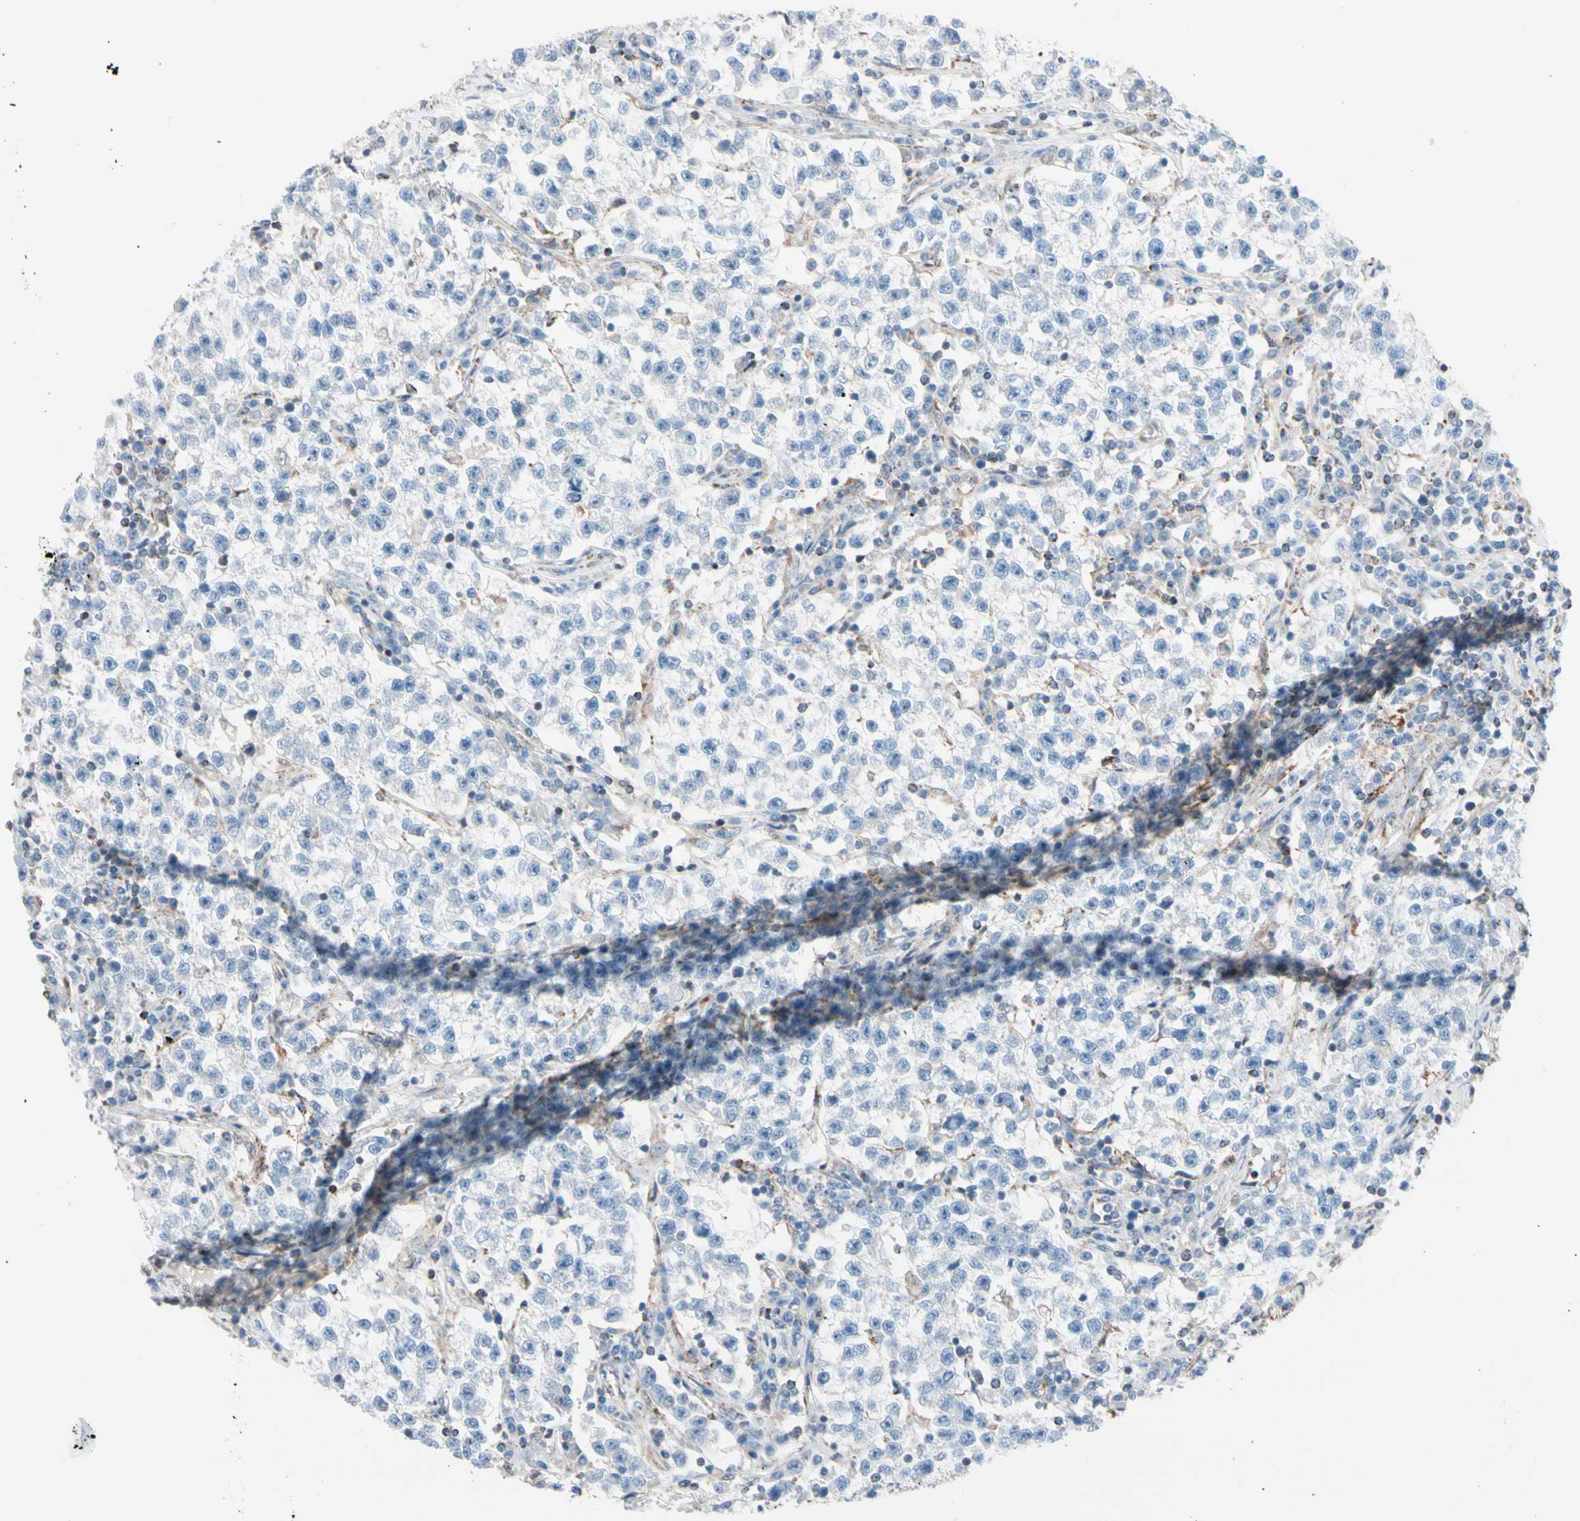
{"staining": {"intensity": "negative", "quantity": "none", "location": "none"}, "tissue": "testis cancer", "cell_type": "Tumor cells", "image_type": "cancer", "snomed": [{"axis": "morphology", "description": "Seminoma, NOS"}, {"axis": "topography", "description": "Testis"}], "caption": "A histopathology image of human testis cancer (seminoma) is negative for staining in tumor cells.", "gene": "HK1", "patient": {"sex": "male", "age": 22}}